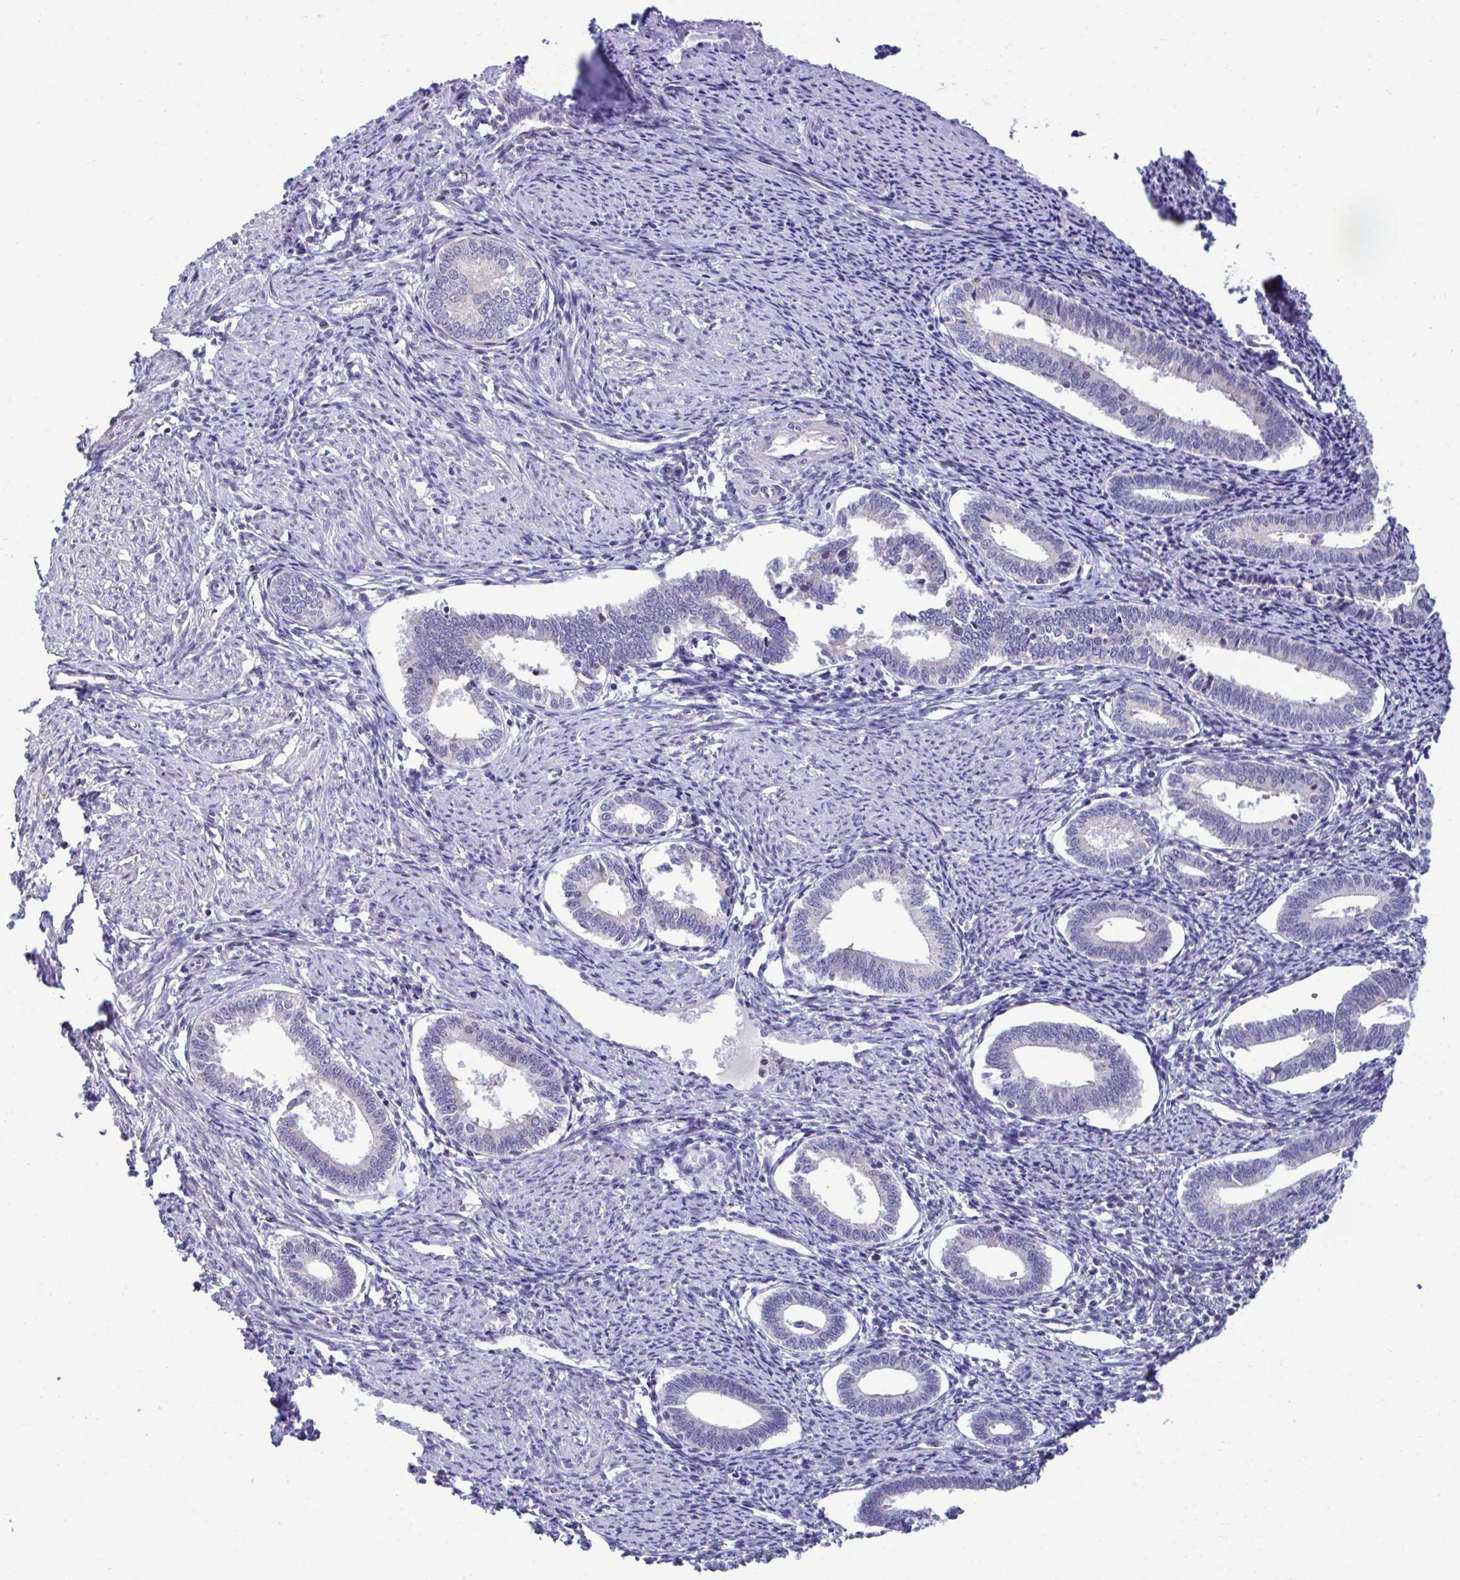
{"staining": {"intensity": "negative", "quantity": "none", "location": "none"}, "tissue": "endometrium", "cell_type": "Cells in endometrial stroma", "image_type": "normal", "snomed": [{"axis": "morphology", "description": "Normal tissue, NOS"}, {"axis": "topography", "description": "Endometrium"}], "caption": "Immunohistochemistry of normal endometrium displays no expression in cells in endometrial stroma.", "gene": "PIGK", "patient": {"sex": "female", "age": 41}}